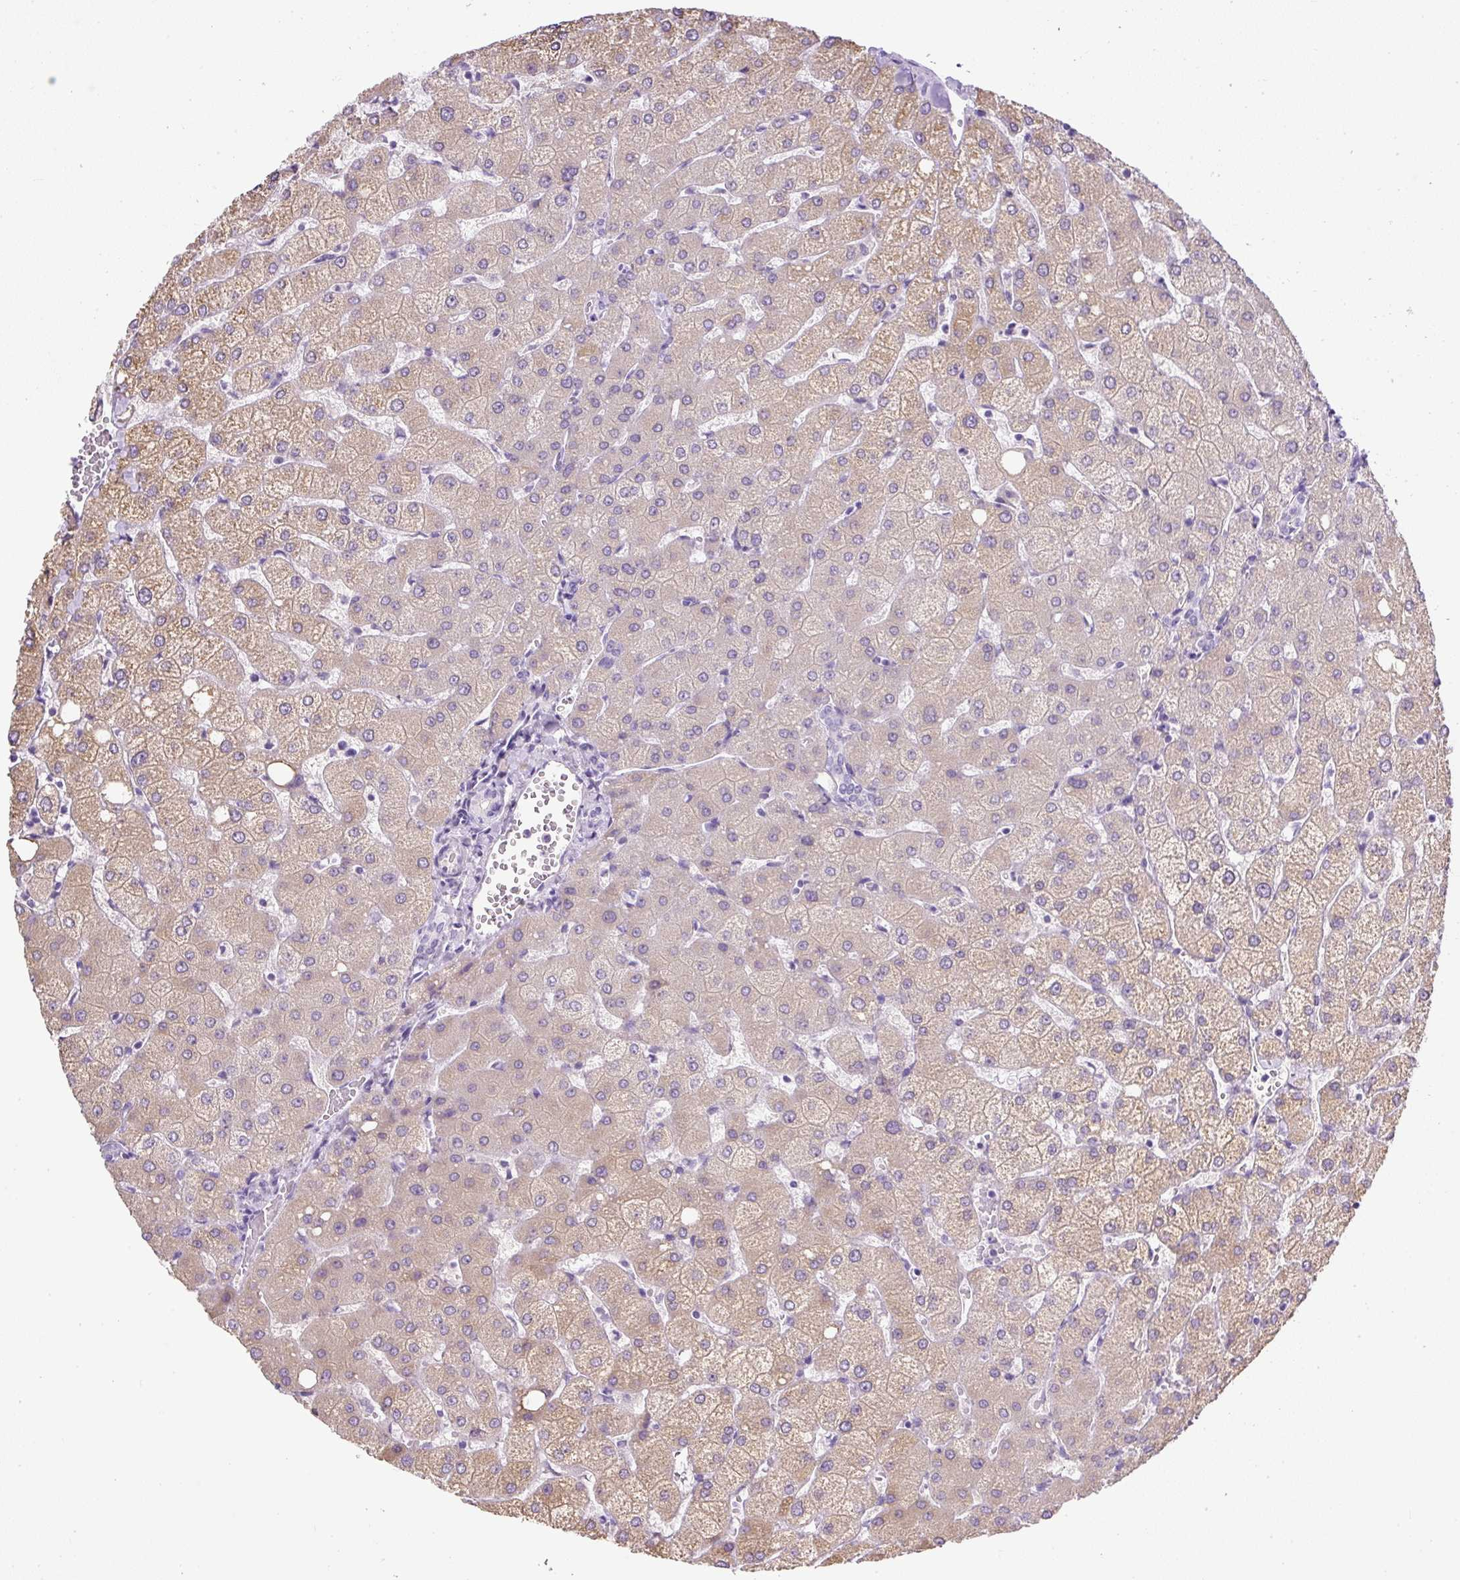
{"staining": {"intensity": "negative", "quantity": "none", "location": "none"}, "tissue": "liver", "cell_type": "Cholangiocytes", "image_type": "normal", "snomed": [{"axis": "morphology", "description": "Normal tissue, NOS"}, {"axis": "topography", "description": "Liver"}], "caption": "This is an IHC photomicrograph of normal liver. There is no staining in cholangiocytes.", "gene": "COL9A2", "patient": {"sex": "female", "age": 54}}